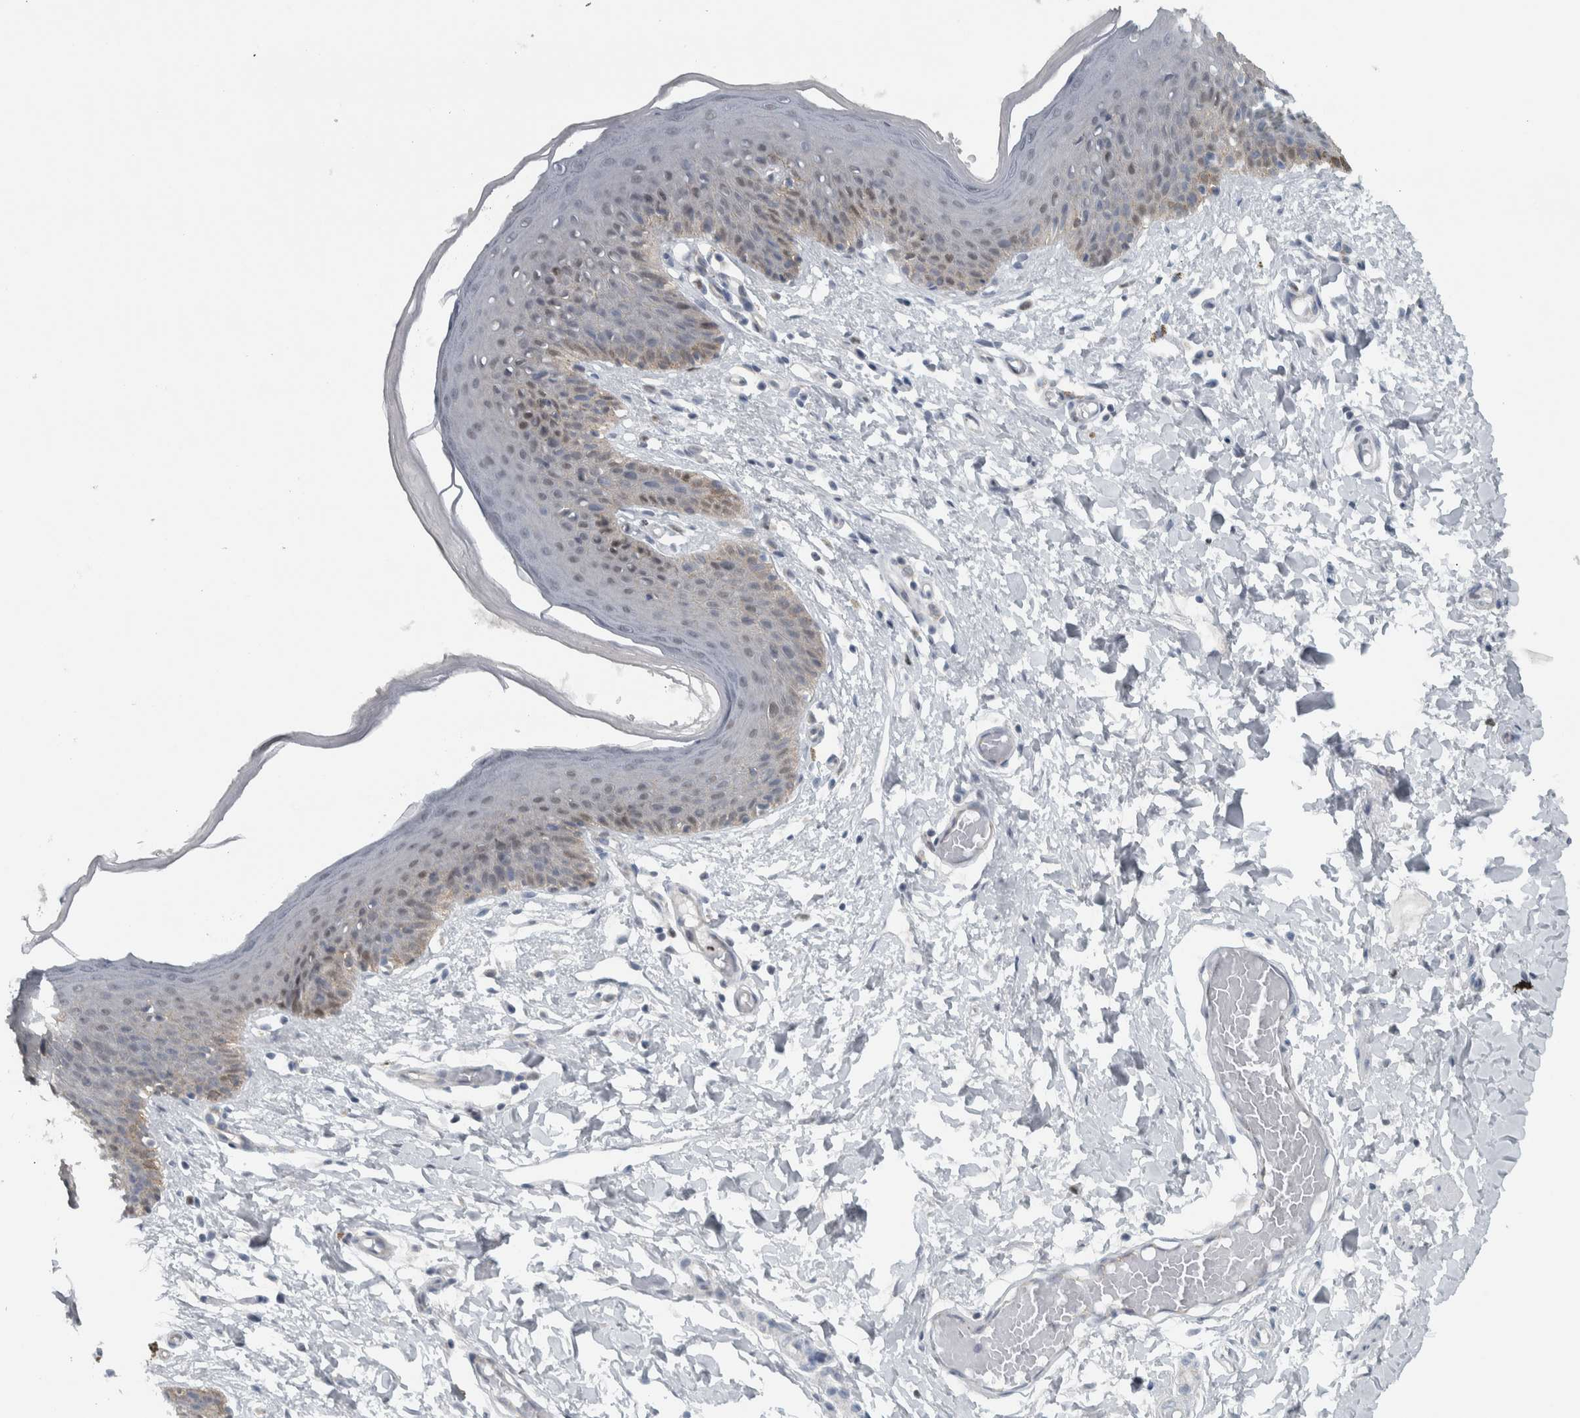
{"staining": {"intensity": "weak", "quantity": "25%-75%", "location": "cytoplasmic/membranous,nuclear"}, "tissue": "skin", "cell_type": "Epidermal cells", "image_type": "normal", "snomed": [{"axis": "morphology", "description": "Normal tissue, NOS"}, {"axis": "topography", "description": "Vulva"}], "caption": "This is a histology image of immunohistochemistry staining of unremarkable skin, which shows weak staining in the cytoplasmic/membranous,nuclear of epidermal cells.", "gene": "ADPRM", "patient": {"sex": "female", "age": 66}}